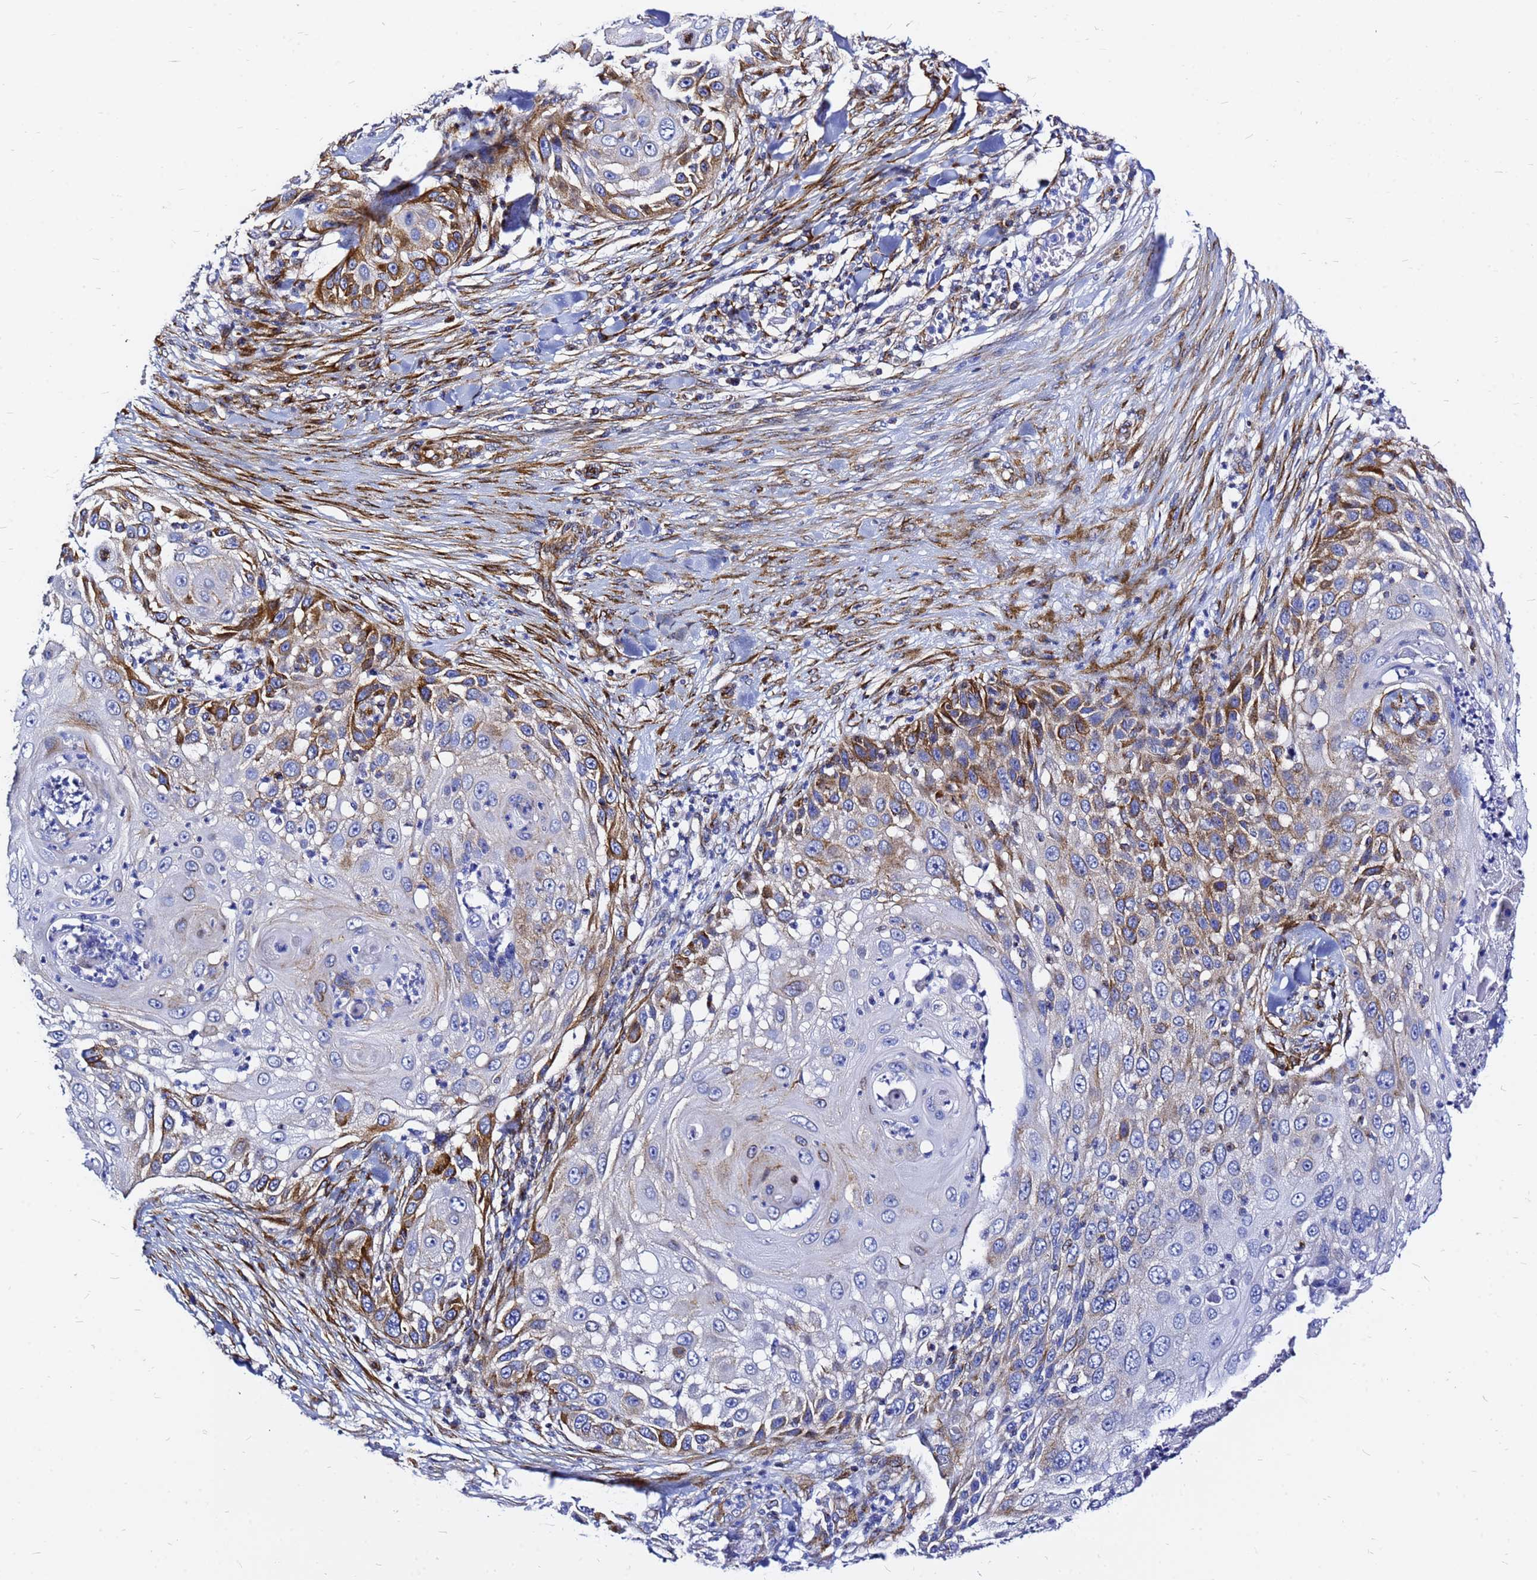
{"staining": {"intensity": "strong", "quantity": "25%-75%", "location": "cytoplasmic/membranous"}, "tissue": "skin cancer", "cell_type": "Tumor cells", "image_type": "cancer", "snomed": [{"axis": "morphology", "description": "Squamous cell carcinoma, NOS"}, {"axis": "topography", "description": "Skin"}], "caption": "Protein expression analysis of human squamous cell carcinoma (skin) reveals strong cytoplasmic/membranous staining in about 25%-75% of tumor cells.", "gene": "TUBA8", "patient": {"sex": "female", "age": 44}}